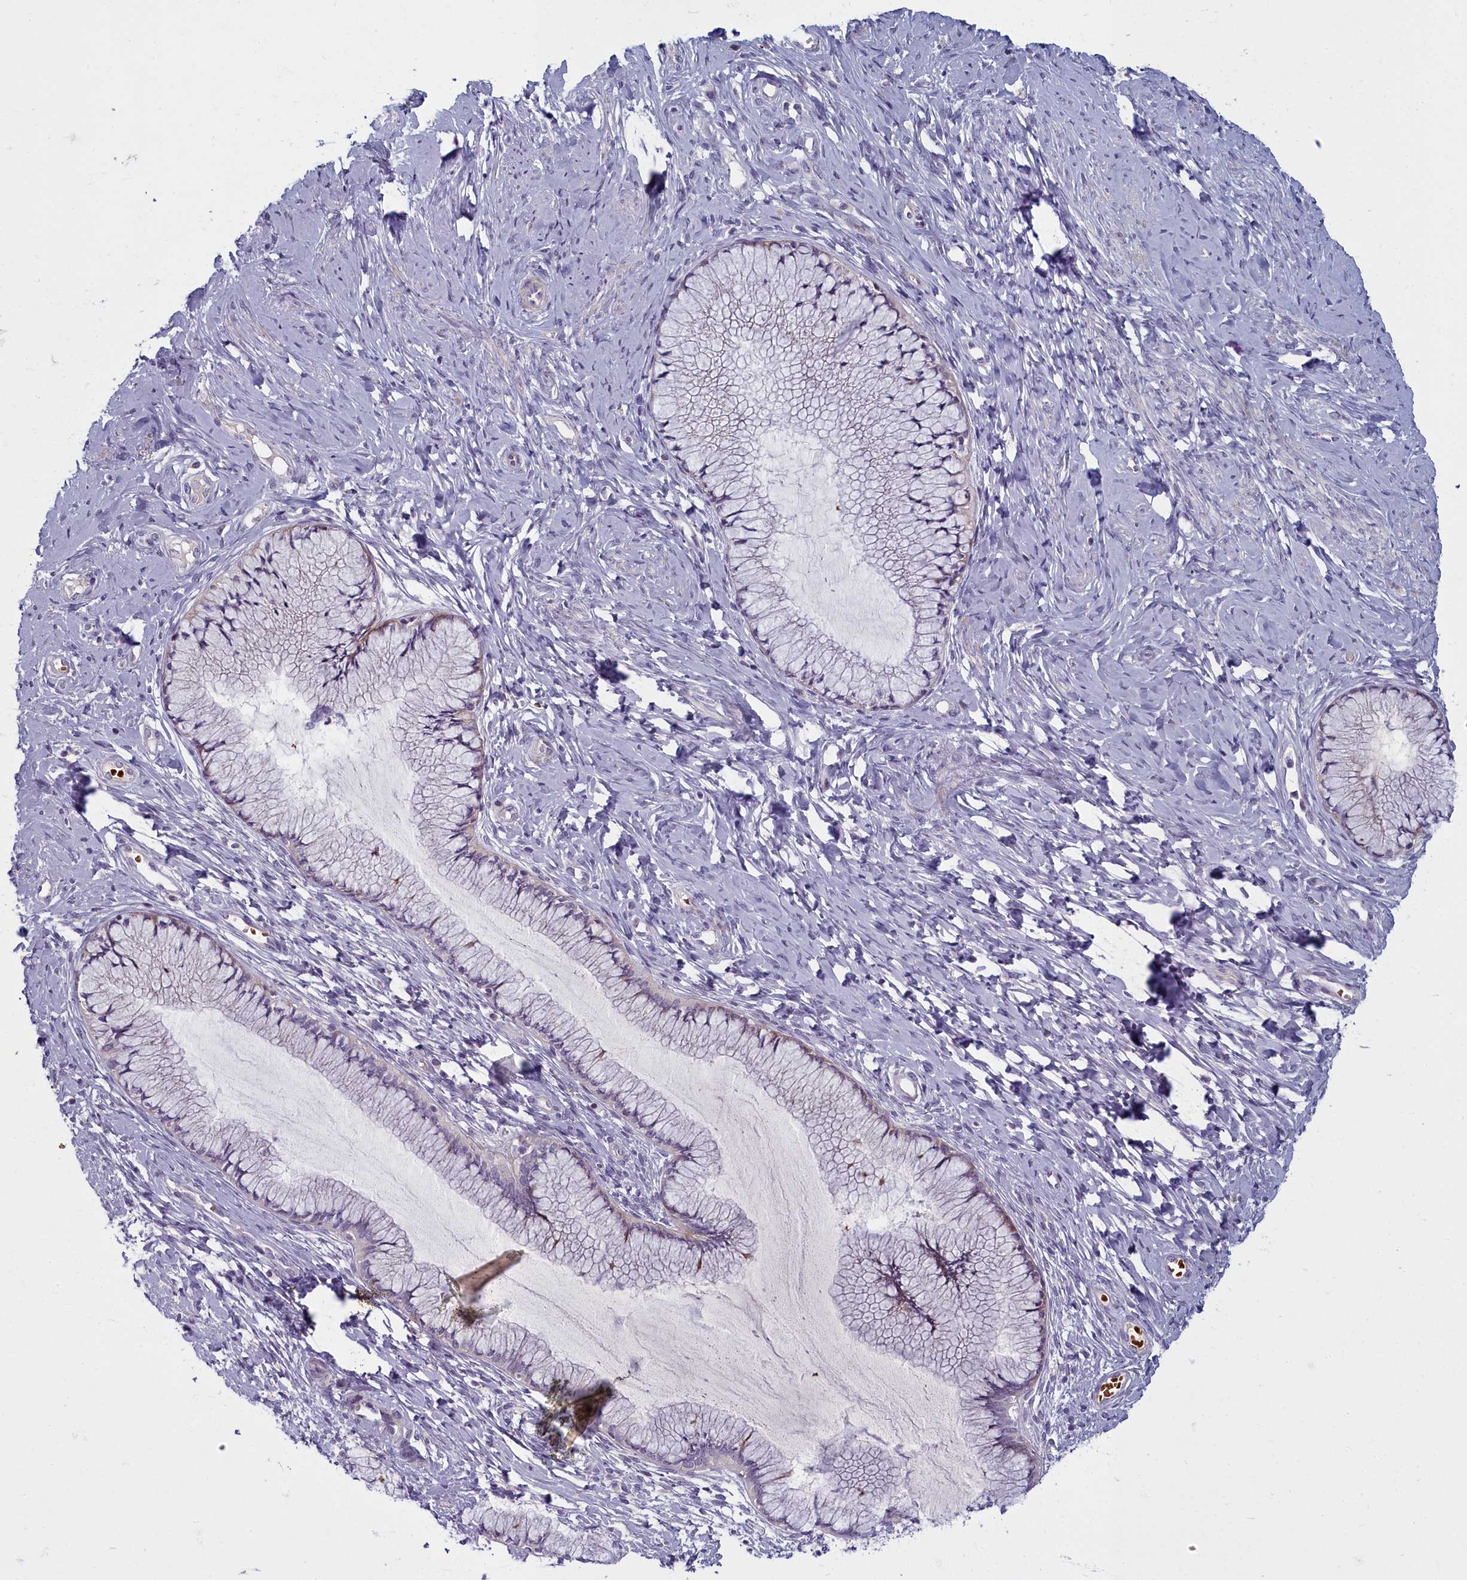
{"staining": {"intensity": "weak", "quantity": "25%-75%", "location": "cytoplasmic/membranous"}, "tissue": "cervix", "cell_type": "Glandular cells", "image_type": "normal", "snomed": [{"axis": "morphology", "description": "Normal tissue, NOS"}, {"axis": "topography", "description": "Cervix"}], "caption": "A brown stain highlights weak cytoplasmic/membranous staining of a protein in glandular cells of benign cervix. (brown staining indicates protein expression, while blue staining denotes nuclei).", "gene": "ARL15", "patient": {"sex": "female", "age": 42}}